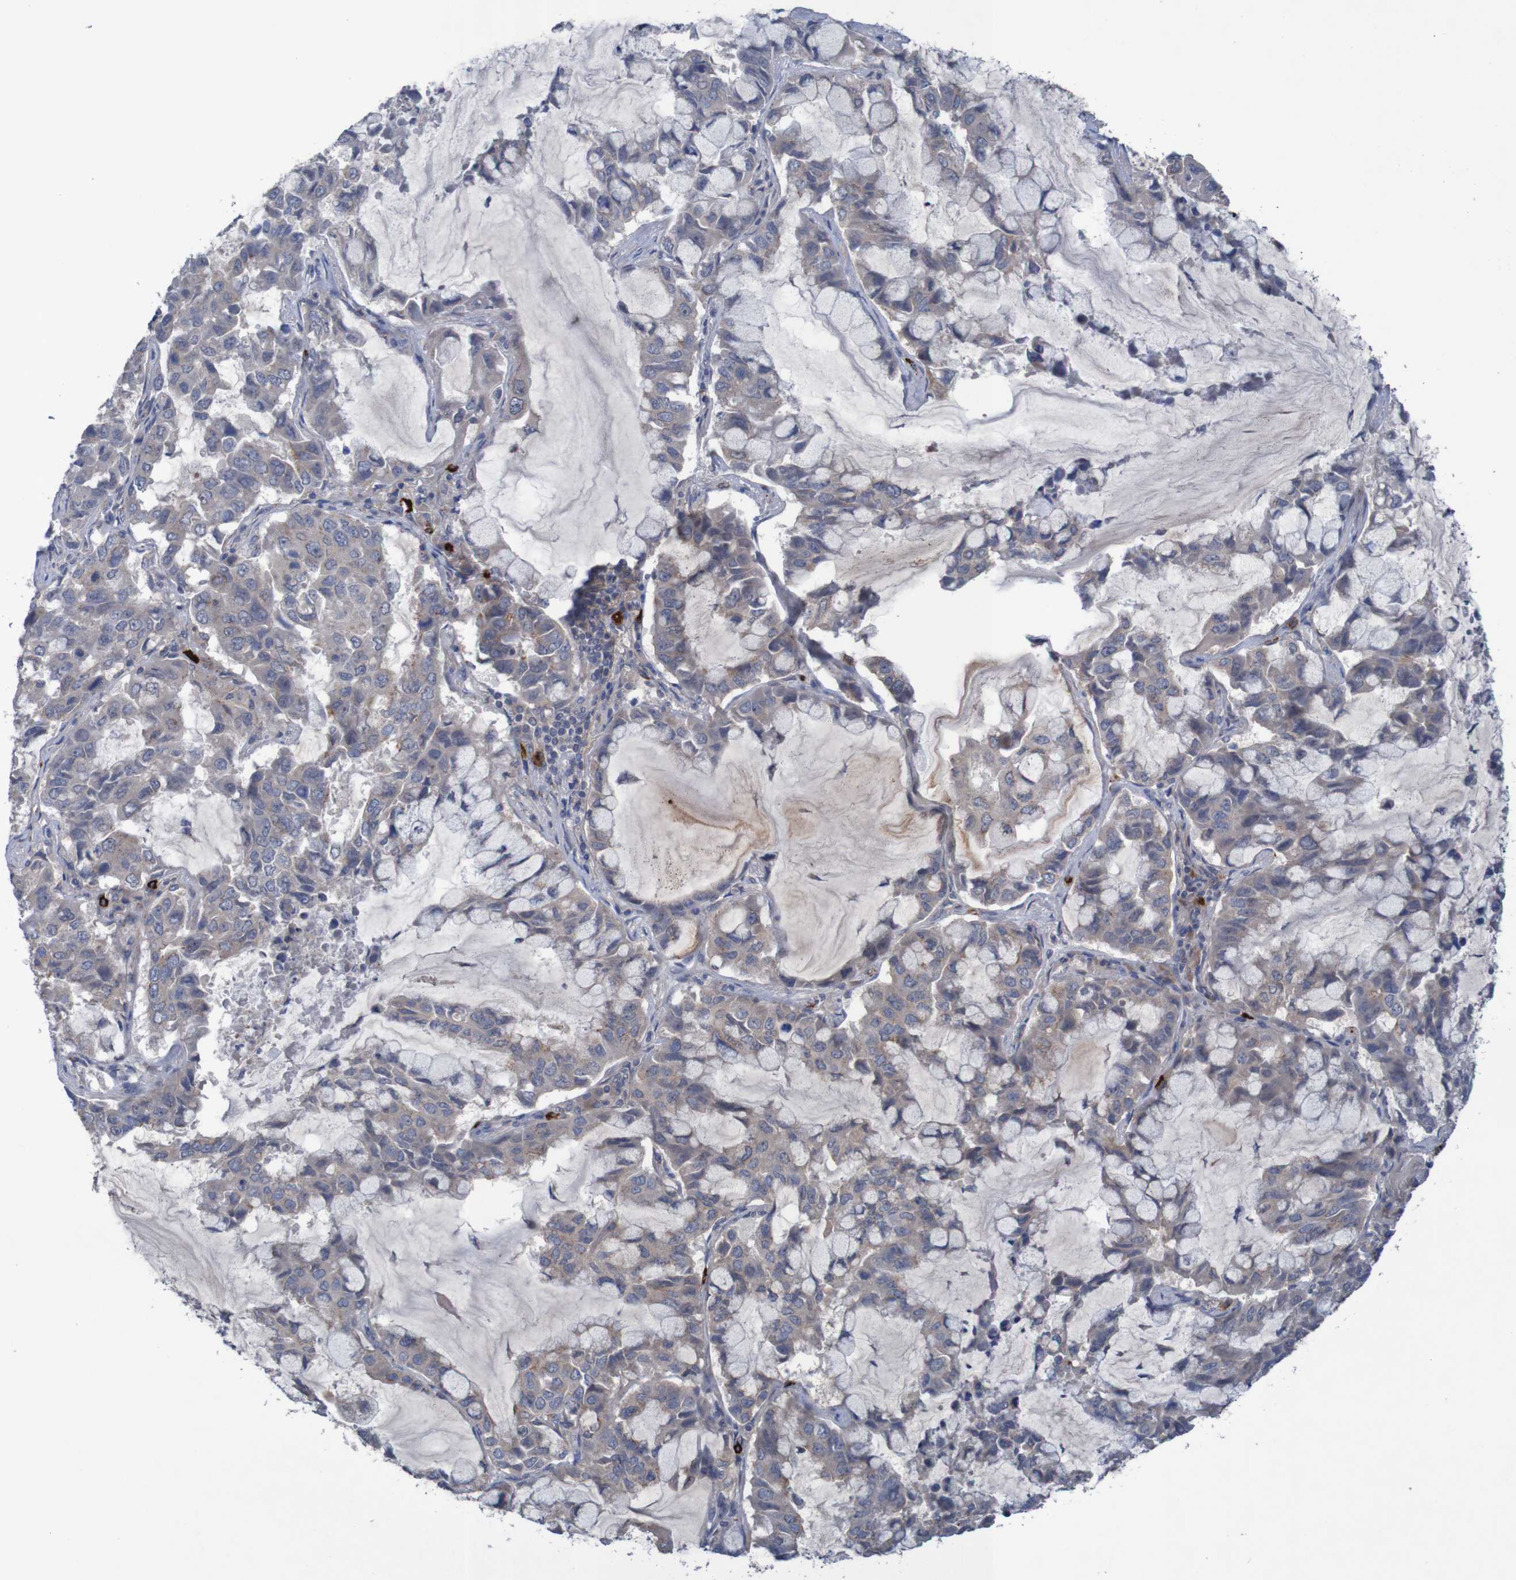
{"staining": {"intensity": "weak", "quantity": ">75%", "location": "cytoplasmic/membranous"}, "tissue": "lung cancer", "cell_type": "Tumor cells", "image_type": "cancer", "snomed": [{"axis": "morphology", "description": "Adenocarcinoma, NOS"}, {"axis": "topography", "description": "Lung"}], "caption": "Tumor cells display low levels of weak cytoplasmic/membranous positivity in approximately >75% of cells in lung cancer.", "gene": "ANGPT4", "patient": {"sex": "male", "age": 64}}